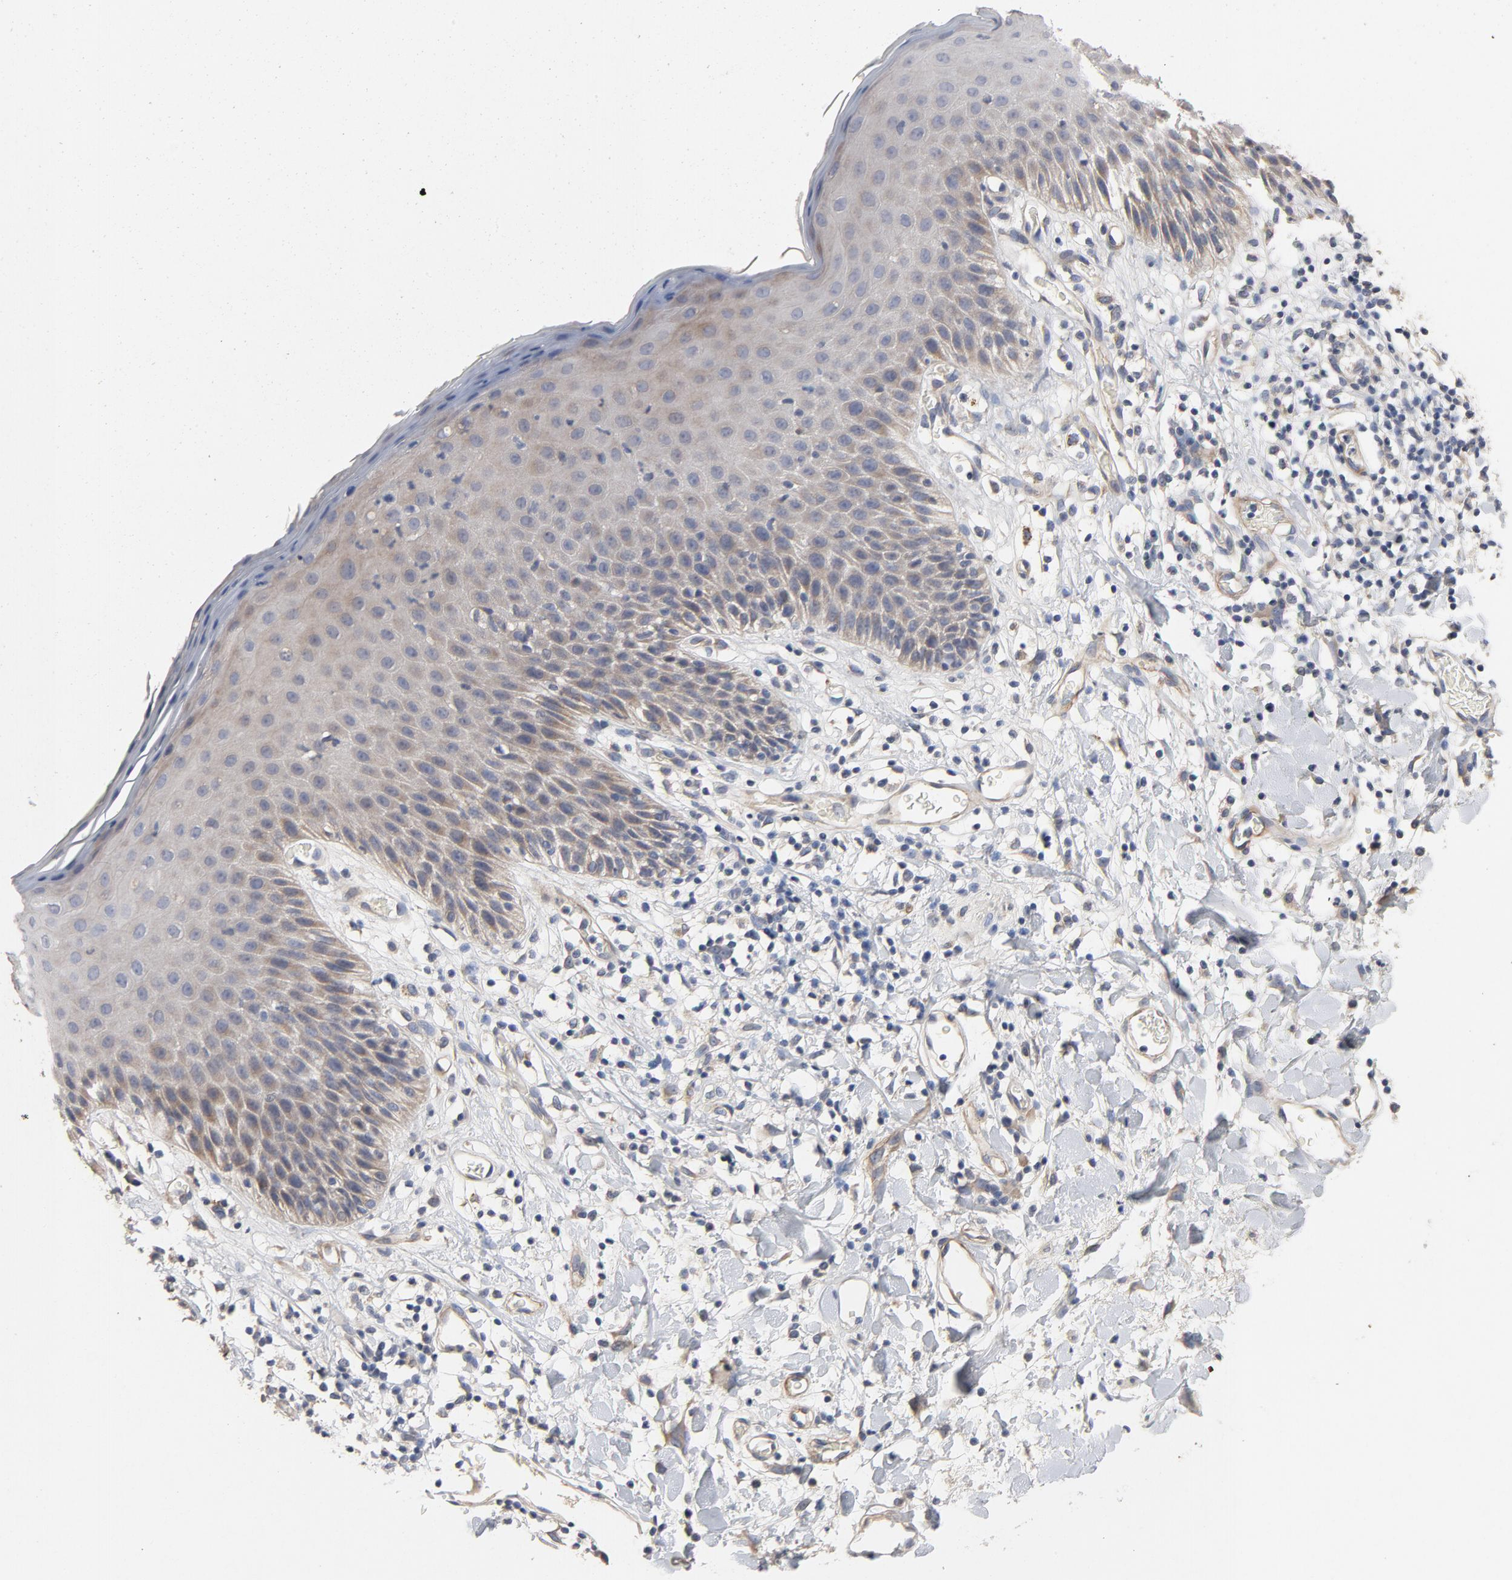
{"staining": {"intensity": "weak", "quantity": "25%-75%", "location": "cytoplasmic/membranous"}, "tissue": "skin", "cell_type": "Epidermal cells", "image_type": "normal", "snomed": [{"axis": "morphology", "description": "Normal tissue, NOS"}, {"axis": "topography", "description": "Vulva"}, {"axis": "topography", "description": "Peripheral nerve tissue"}], "caption": "This is a histology image of immunohistochemistry staining of benign skin, which shows weak expression in the cytoplasmic/membranous of epidermal cells.", "gene": "CCDC134", "patient": {"sex": "female", "age": 68}}